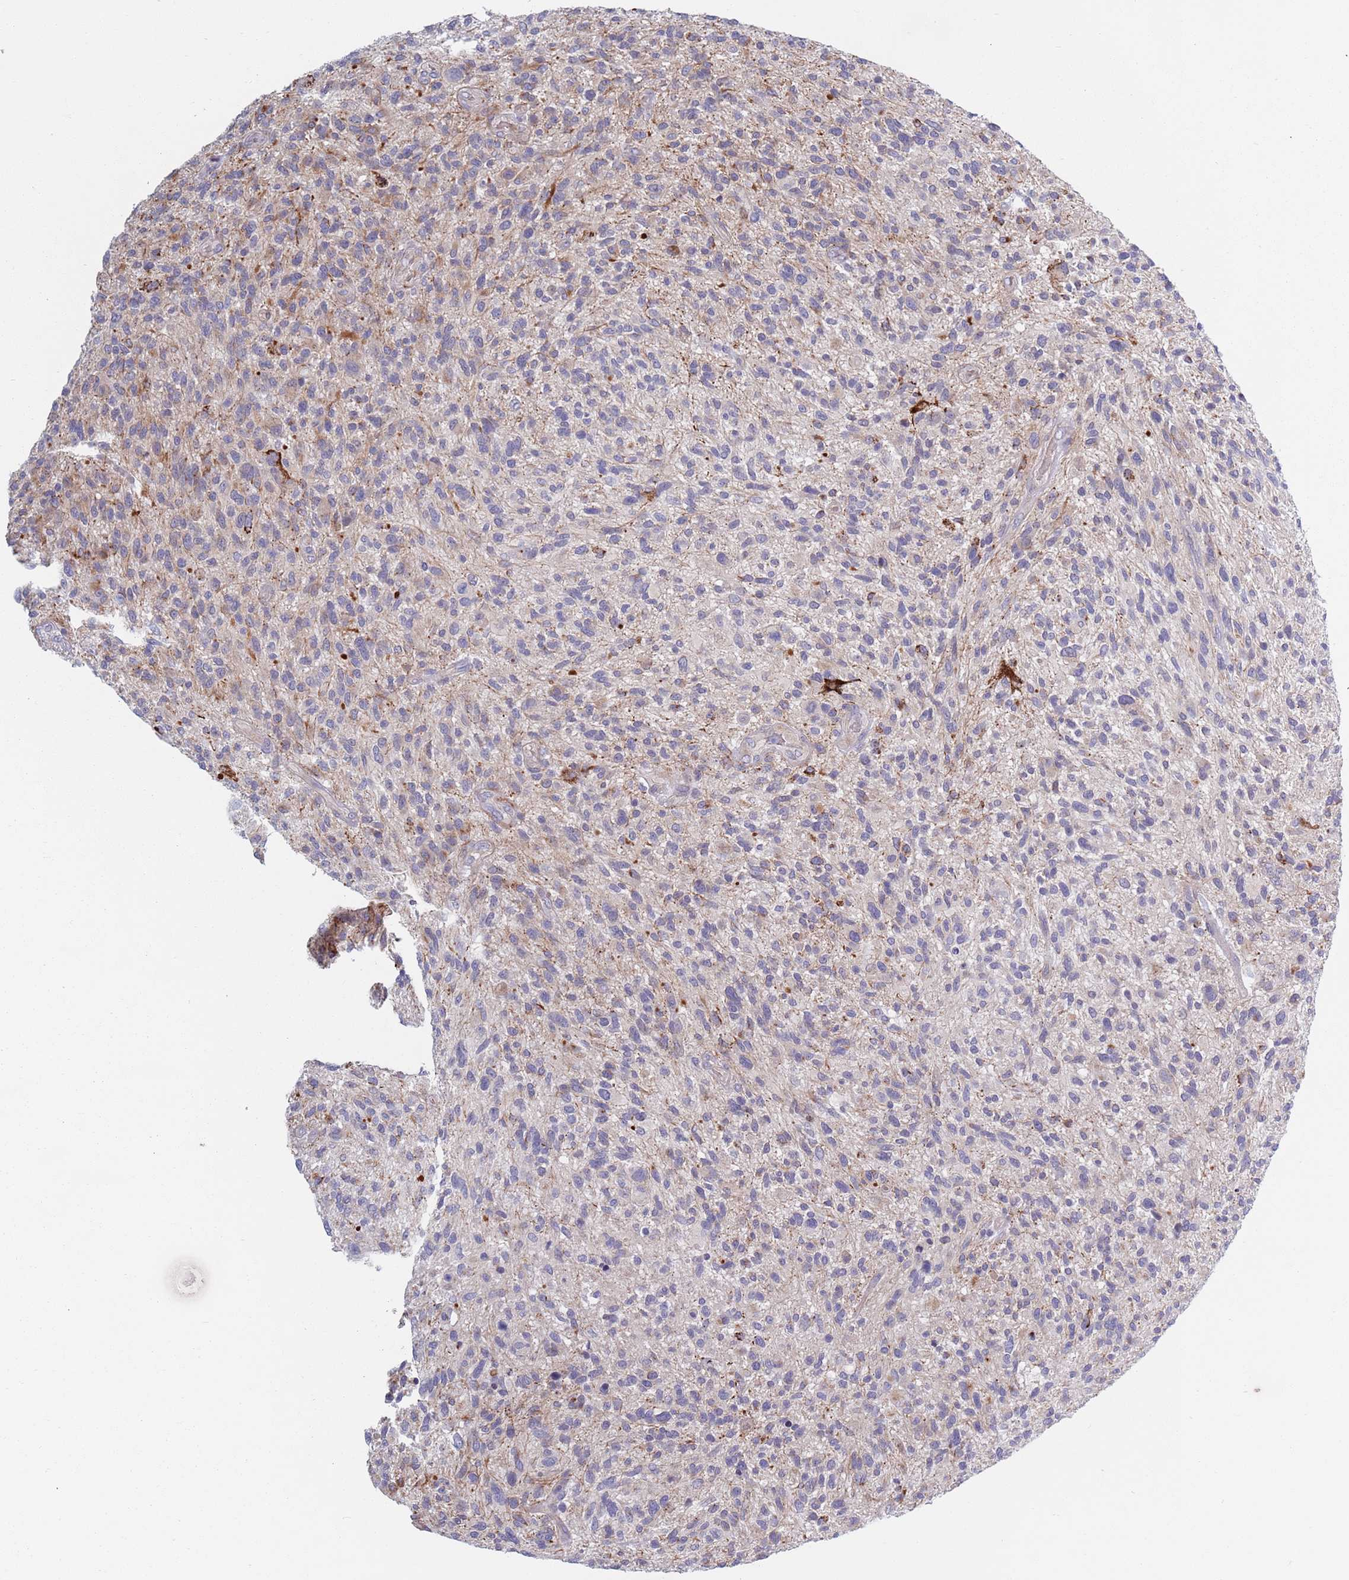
{"staining": {"intensity": "weak", "quantity": "<25%", "location": "cytoplasmic/membranous"}, "tissue": "glioma", "cell_type": "Tumor cells", "image_type": "cancer", "snomed": [{"axis": "morphology", "description": "Glioma, malignant, High grade"}, {"axis": "topography", "description": "Brain"}], "caption": "The IHC photomicrograph has no significant expression in tumor cells of malignant glioma (high-grade) tissue. (Brightfield microscopy of DAB immunohistochemistry at high magnification).", "gene": "TYW1", "patient": {"sex": "male", "age": 47}}